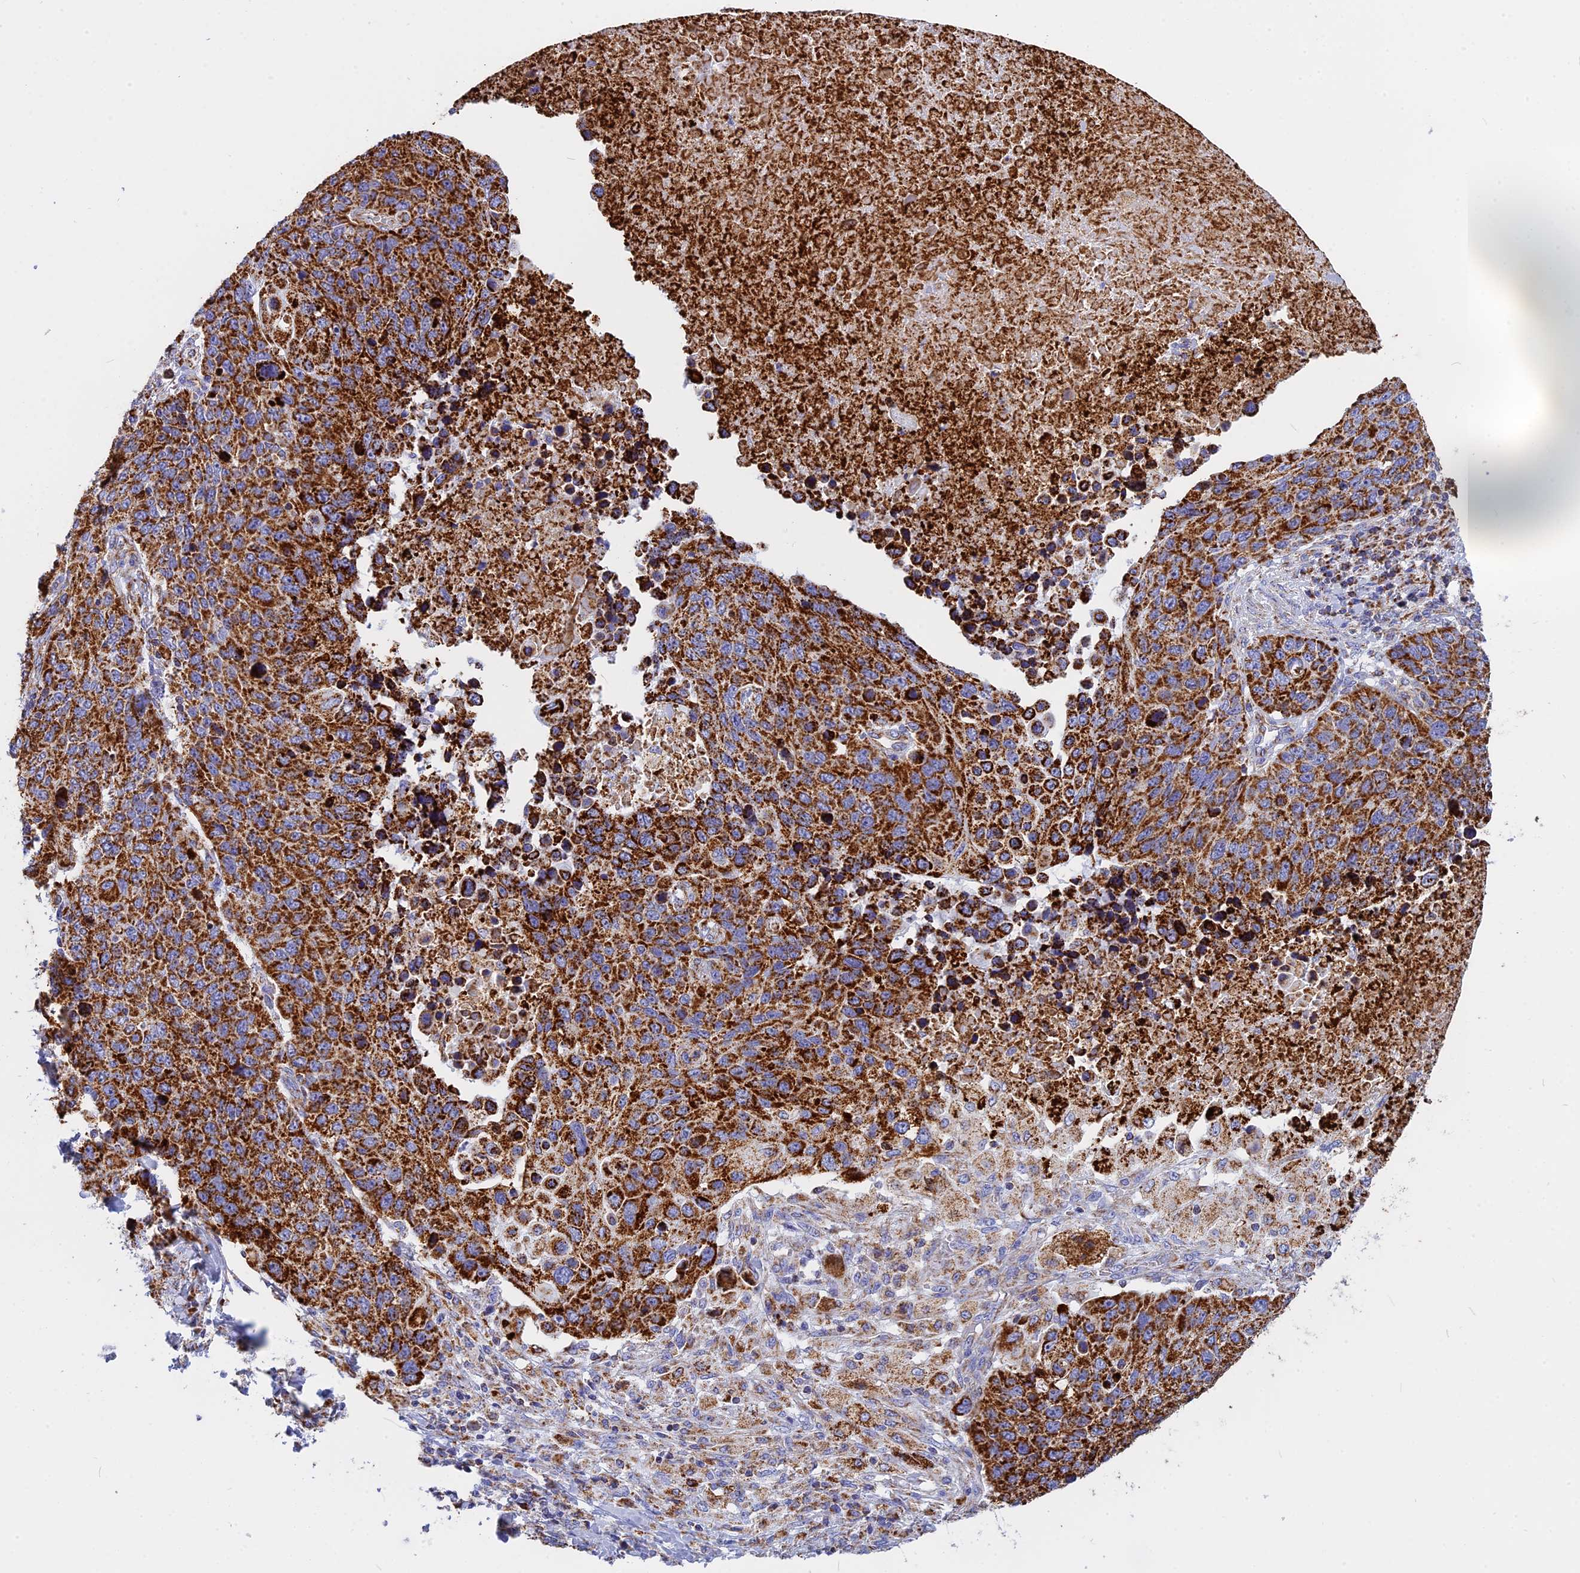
{"staining": {"intensity": "strong", "quantity": ">75%", "location": "cytoplasmic/membranous"}, "tissue": "lung cancer", "cell_type": "Tumor cells", "image_type": "cancer", "snomed": [{"axis": "morphology", "description": "Normal tissue, NOS"}, {"axis": "morphology", "description": "Squamous cell carcinoma, NOS"}, {"axis": "topography", "description": "Lymph node"}, {"axis": "topography", "description": "Lung"}], "caption": "This micrograph shows lung squamous cell carcinoma stained with IHC to label a protein in brown. The cytoplasmic/membranous of tumor cells show strong positivity for the protein. Nuclei are counter-stained blue.", "gene": "VDAC2", "patient": {"sex": "male", "age": 66}}